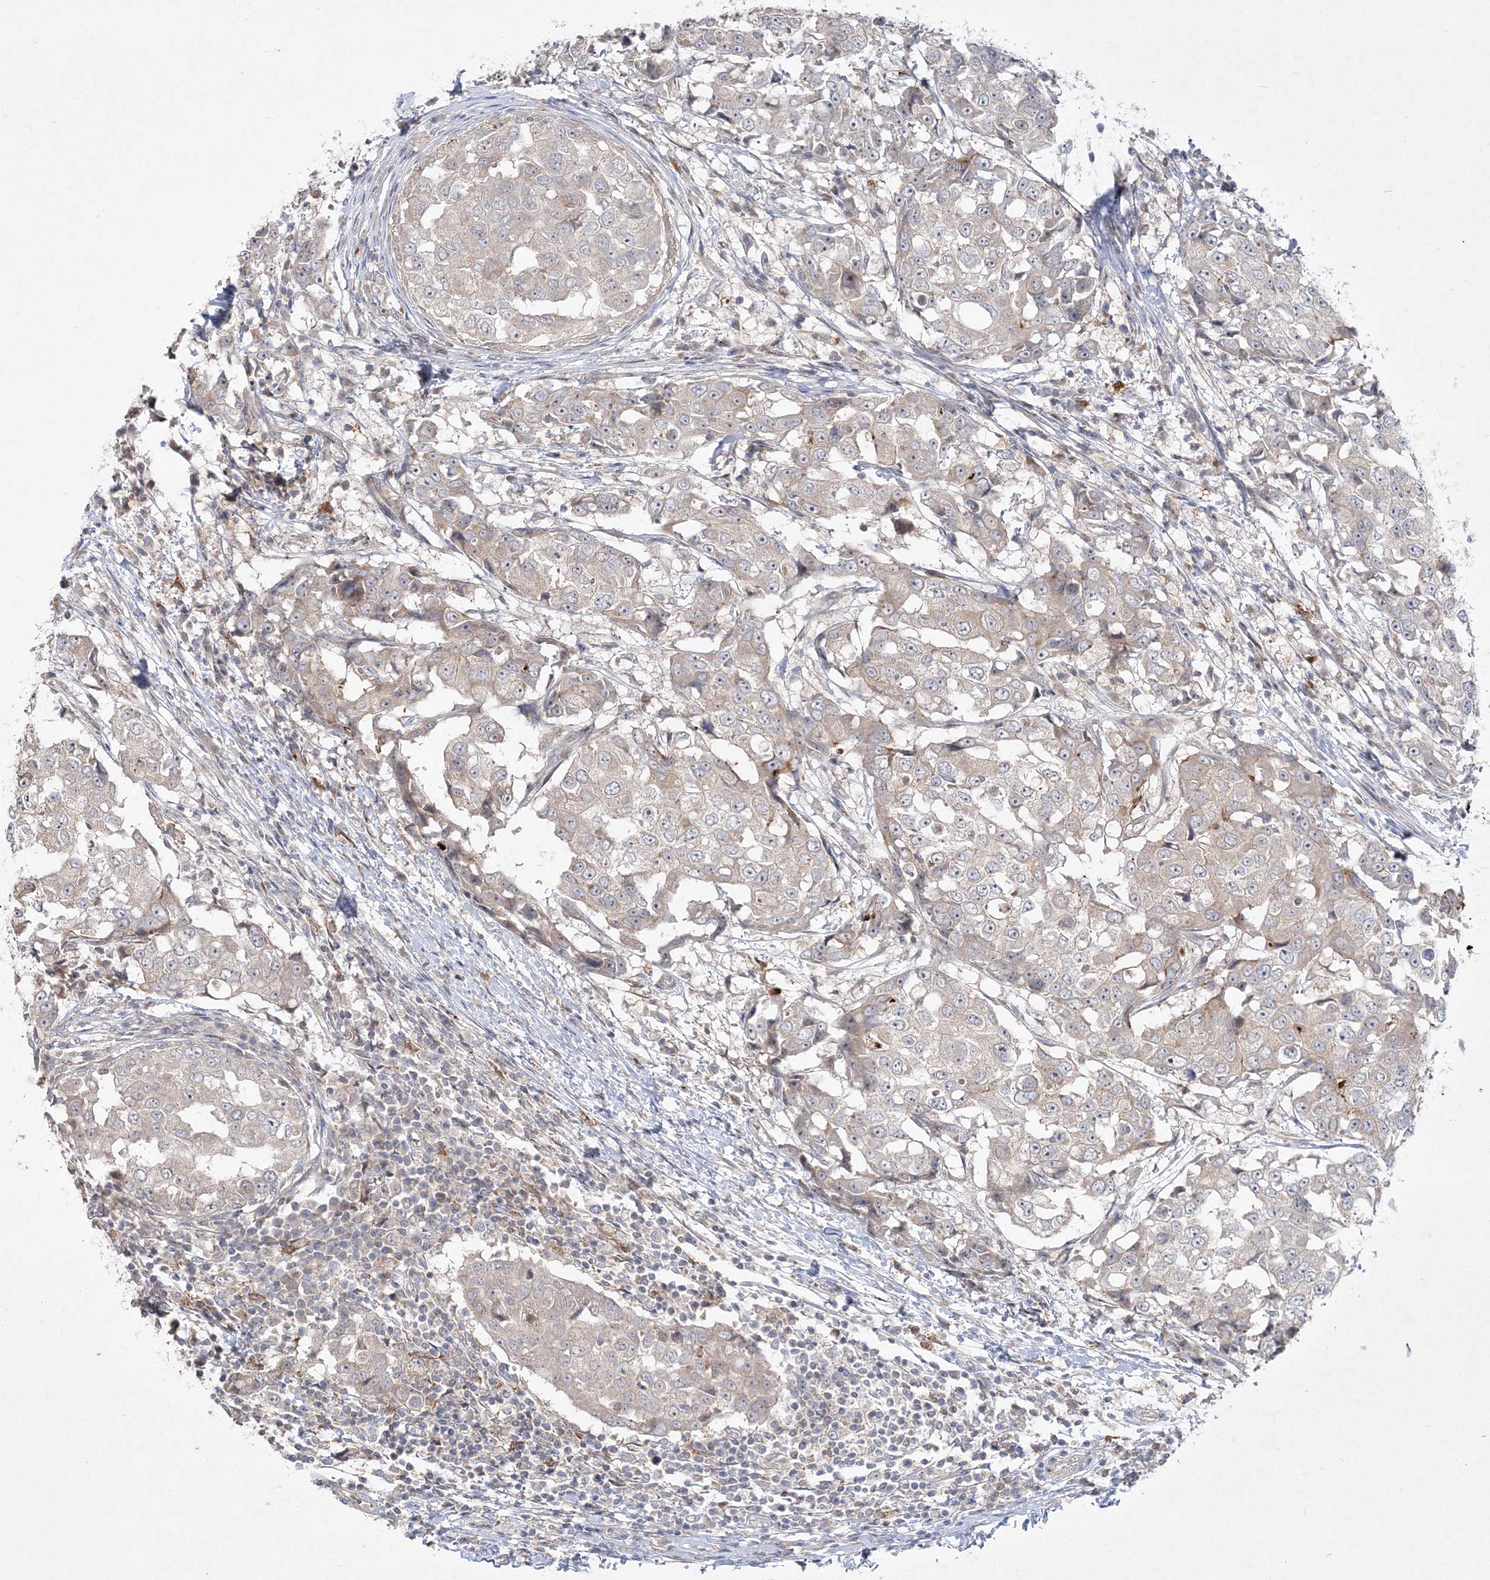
{"staining": {"intensity": "weak", "quantity": "<25%", "location": "cytoplasmic/membranous"}, "tissue": "breast cancer", "cell_type": "Tumor cells", "image_type": "cancer", "snomed": [{"axis": "morphology", "description": "Duct carcinoma"}, {"axis": "topography", "description": "Breast"}], "caption": "Tumor cells are negative for protein expression in human infiltrating ductal carcinoma (breast).", "gene": "CLNK", "patient": {"sex": "female", "age": 27}}